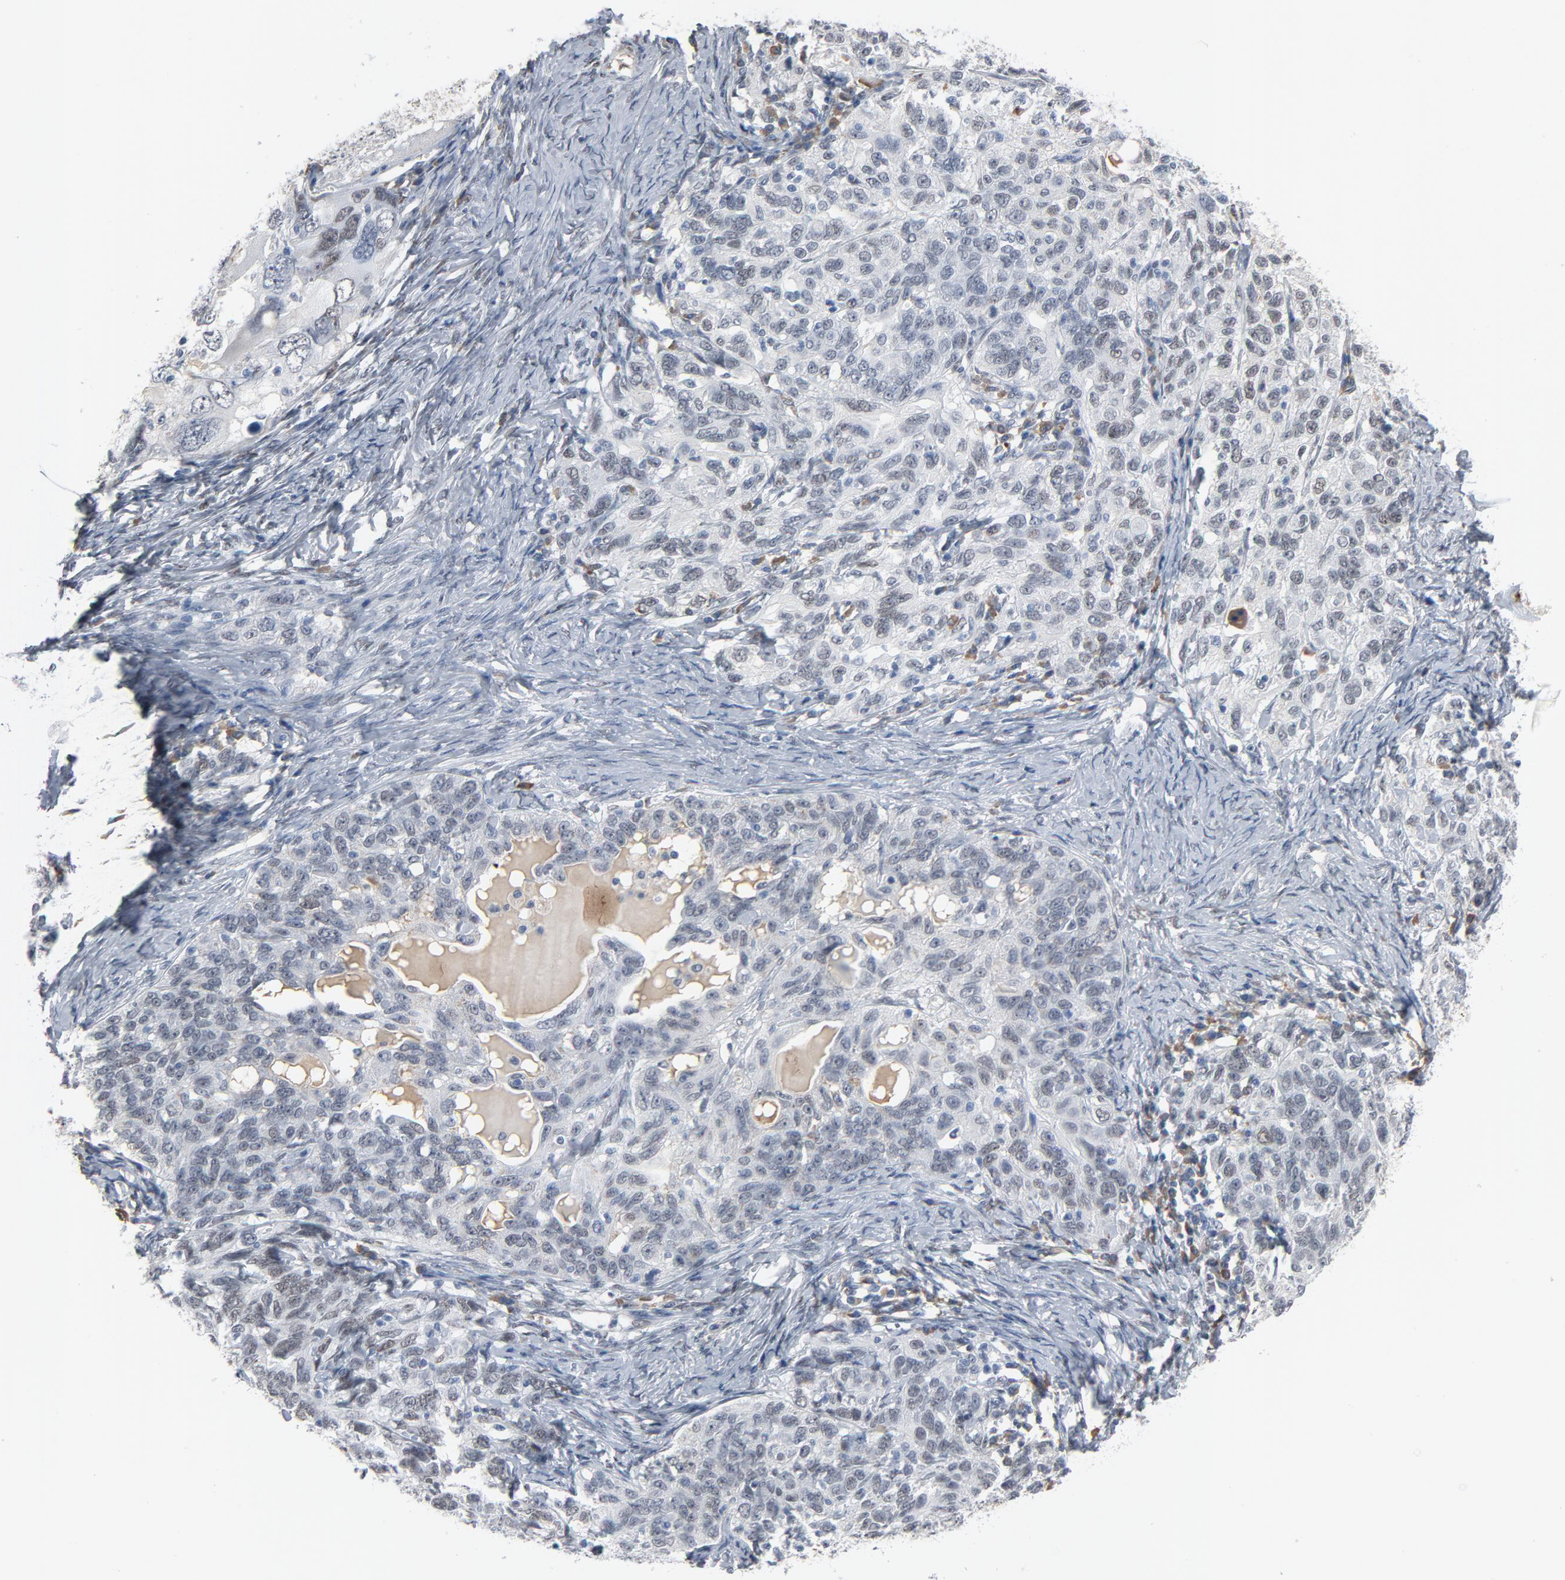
{"staining": {"intensity": "negative", "quantity": "none", "location": "none"}, "tissue": "ovarian cancer", "cell_type": "Tumor cells", "image_type": "cancer", "snomed": [{"axis": "morphology", "description": "Cystadenocarcinoma, serous, NOS"}, {"axis": "topography", "description": "Ovary"}], "caption": "This is a photomicrograph of immunohistochemistry staining of serous cystadenocarcinoma (ovarian), which shows no staining in tumor cells. (DAB IHC visualized using brightfield microscopy, high magnification).", "gene": "FOXP1", "patient": {"sex": "female", "age": 82}}